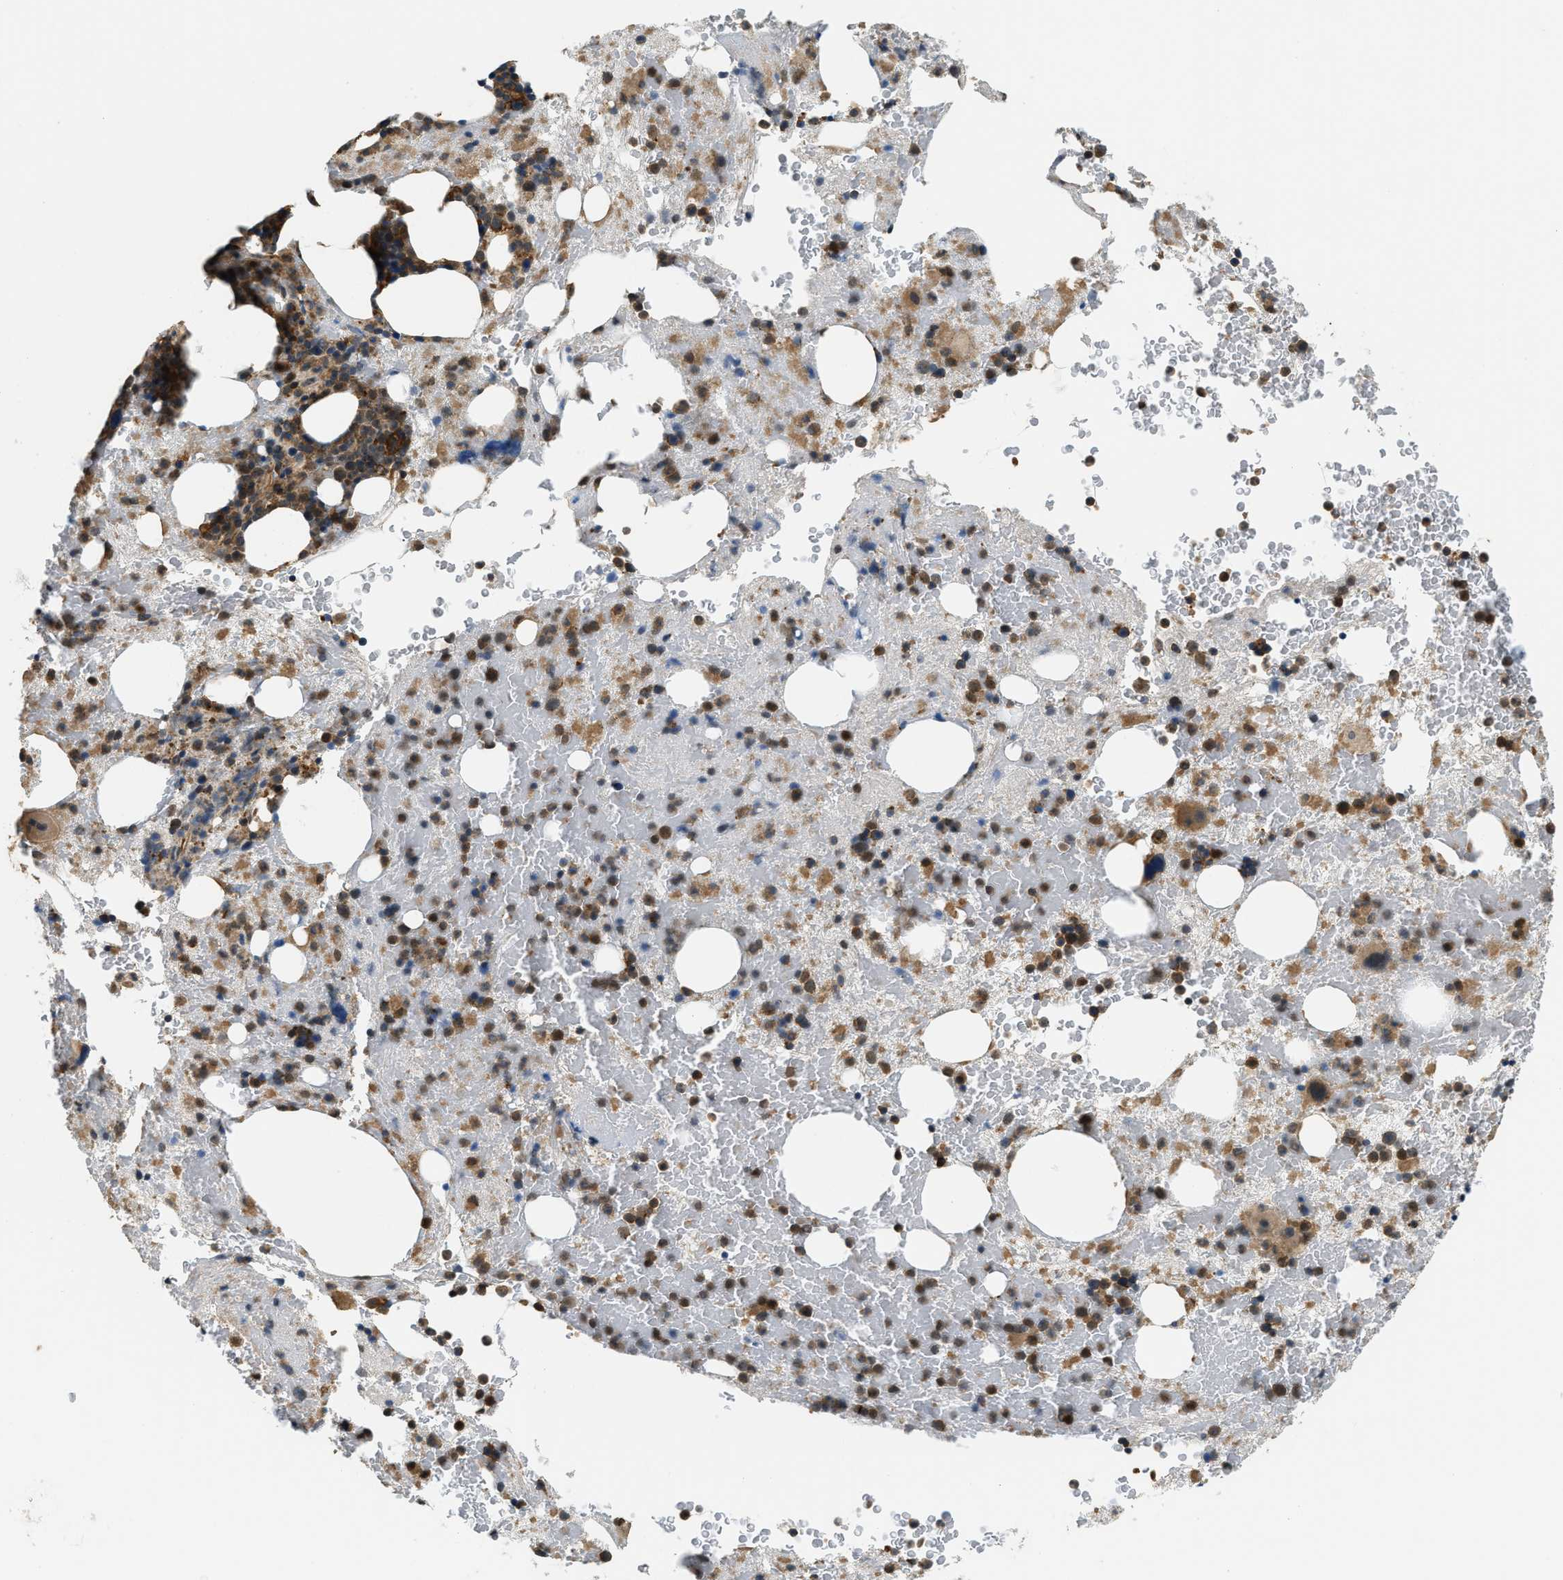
{"staining": {"intensity": "moderate", "quantity": ">75%", "location": "cytoplasmic/membranous,nuclear"}, "tissue": "bone marrow", "cell_type": "Hematopoietic cells", "image_type": "normal", "snomed": [{"axis": "morphology", "description": "Normal tissue, NOS"}, {"axis": "morphology", "description": "Inflammation, NOS"}, {"axis": "topography", "description": "Bone marrow"}], "caption": "Hematopoietic cells show medium levels of moderate cytoplasmic/membranous,nuclear staining in approximately >75% of cells in benign bone marrow.", "gene": "BAG4", "patient": {"sex": "male", "age": 63}}